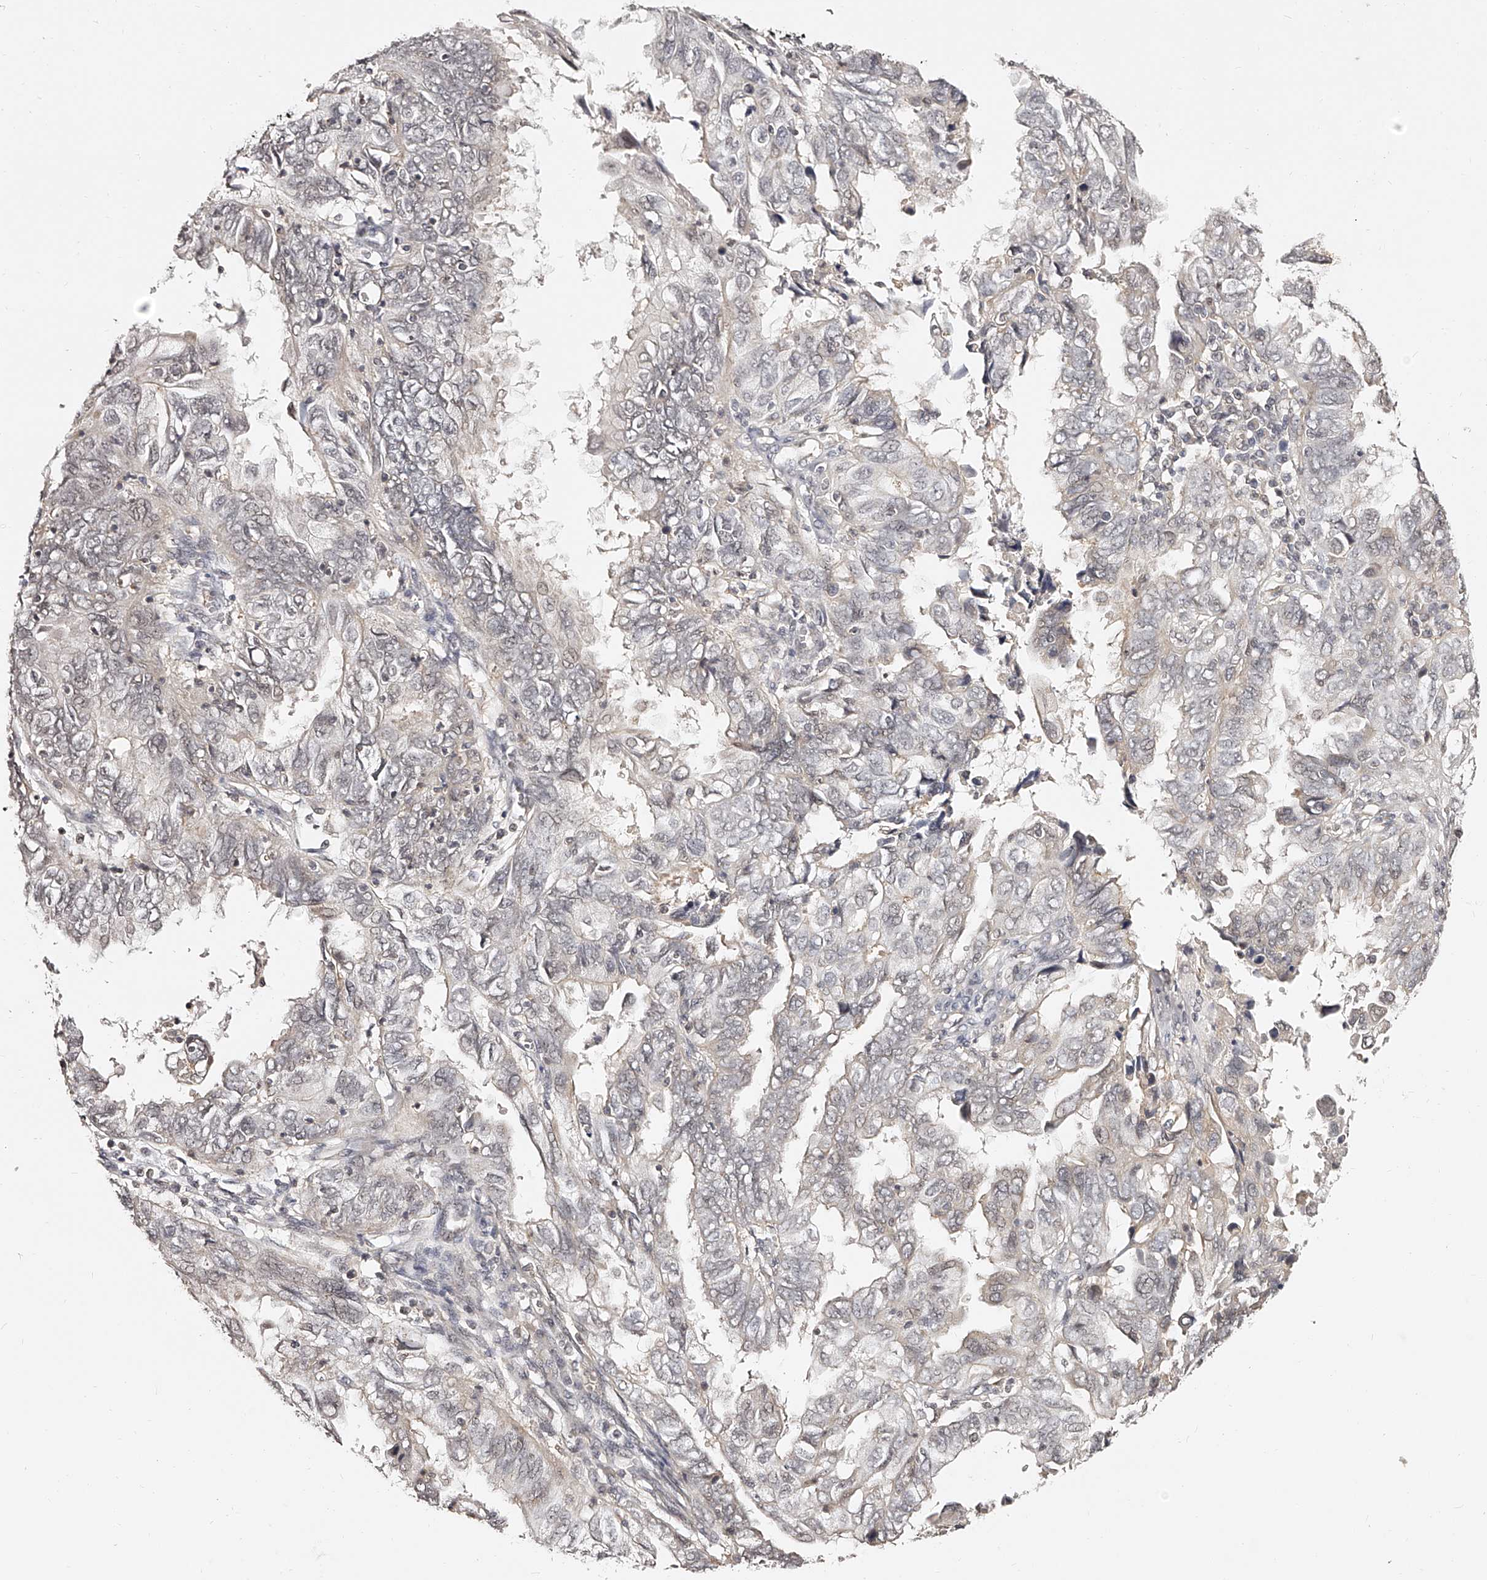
{"staining": {"intensity": "negative", "quantity": "none", "location": "none"}, "tissue": "endometrial cancer", "cell_type": "Tumor cells", "image_type": "cancer", "snomed": [{"axis": "morphology", "description": "Adenocarcinoma, NOS"}, {"axis": "topography", "description": "Uterus"}], "caption": "Human adenocarcinoma (endometrial) stained for a protein using IHC demonstrates no positivity in tumor cells.", "gene": "ZNF789", "patient": {"sex": "female", "age": 77}}